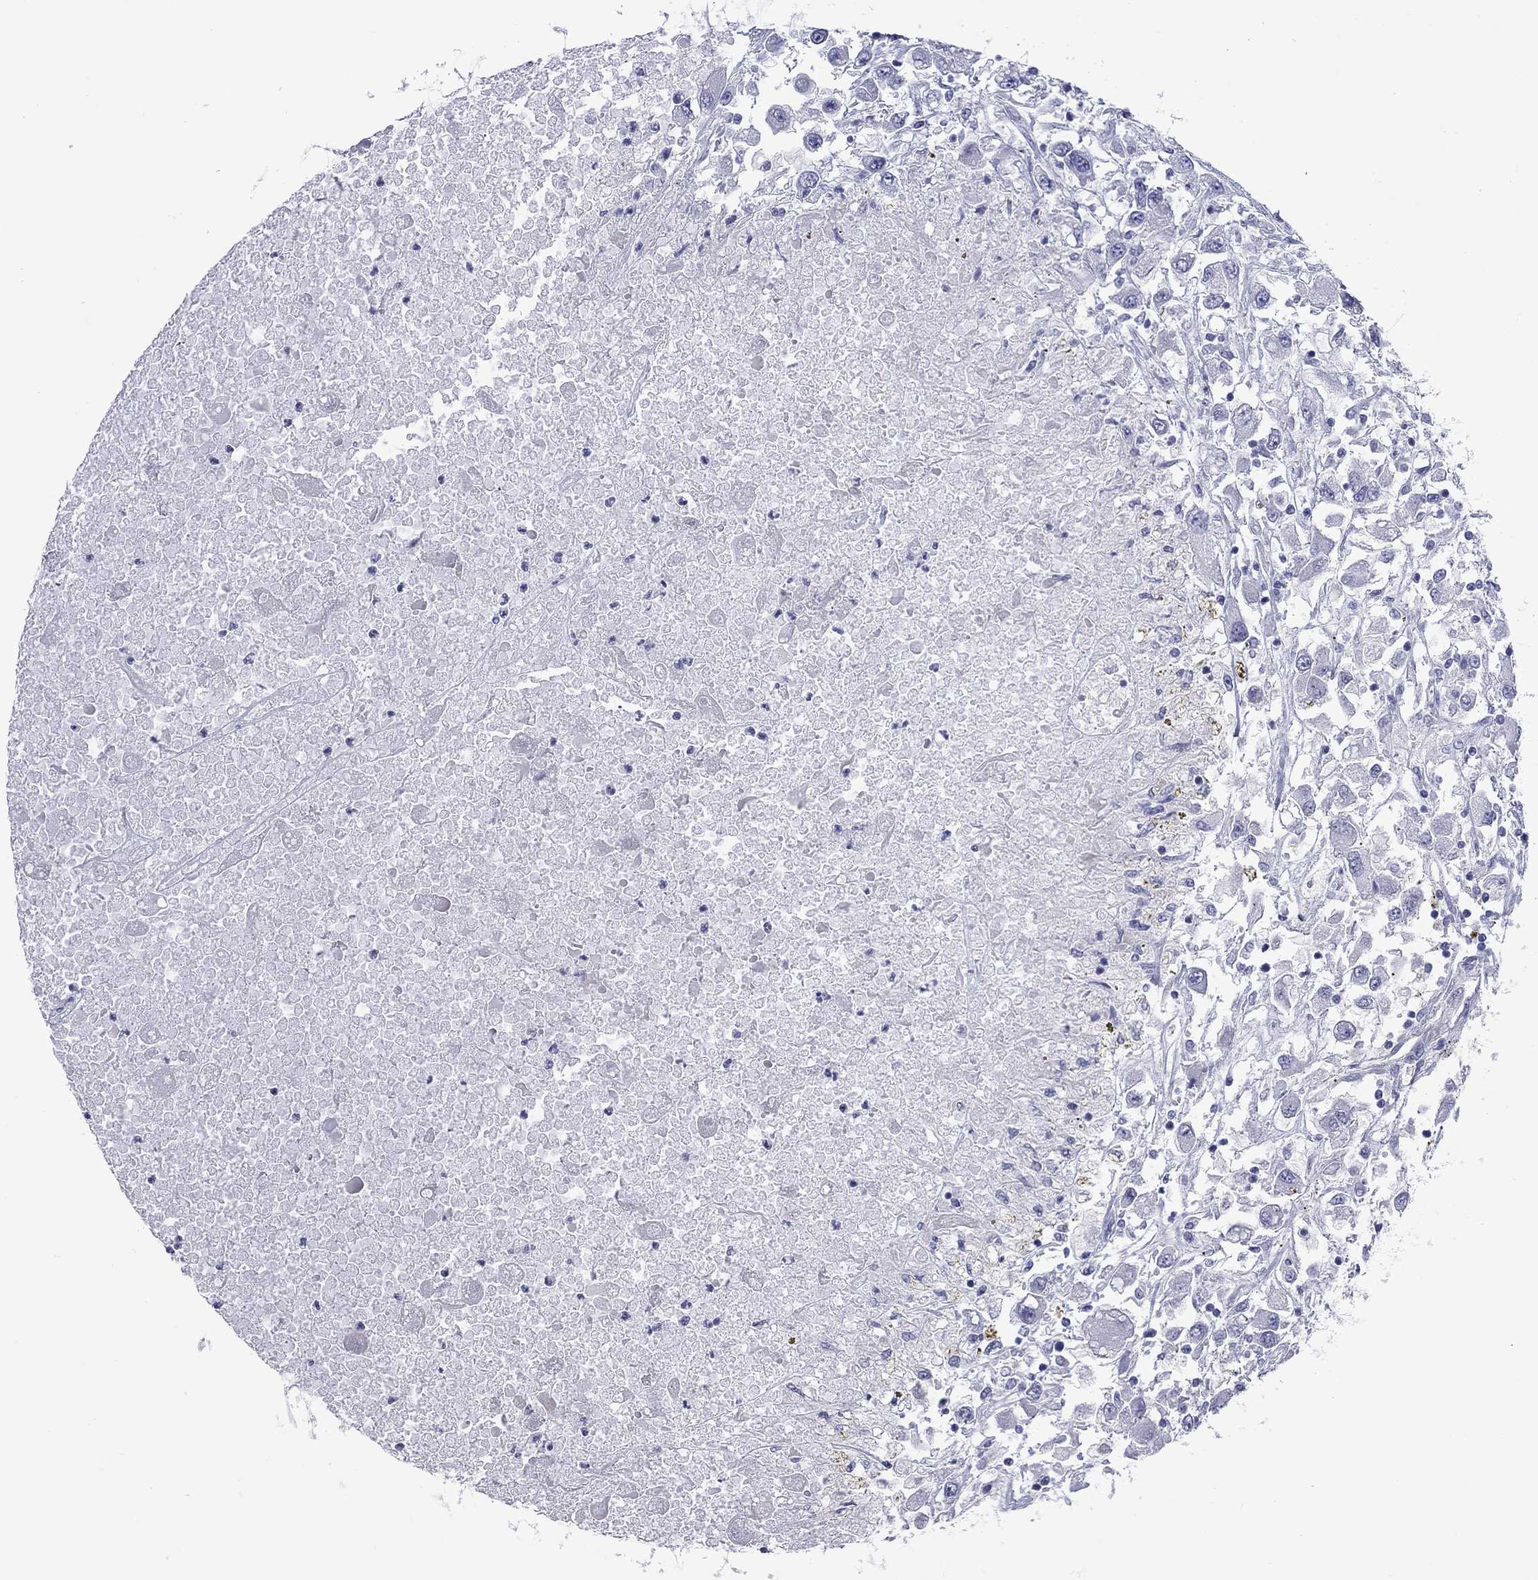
{"staining": {"intensity": "negative", "quantity": "none", "location": "none"}, "tissue": "renal cancer", "cell_type": "Tumor cells", "image_type": "cancer", "snomed": [{"axis": "morphology", "description": "Adenocarcinoma, NOS"}, {"axis": "topography", "description": "Kidney"}], "caption": "The immunohistochemistry (IHC) image has no significant staining in tumor cells of renal cancer tissue. (DAB (3,3'-diaminobenzidine) immunohistochemistry (IHC) visualized using brightfield microscopy, high magnification).", "gene": "CTNNBIP1", "patient": {"sex": "female", "age": 67}}